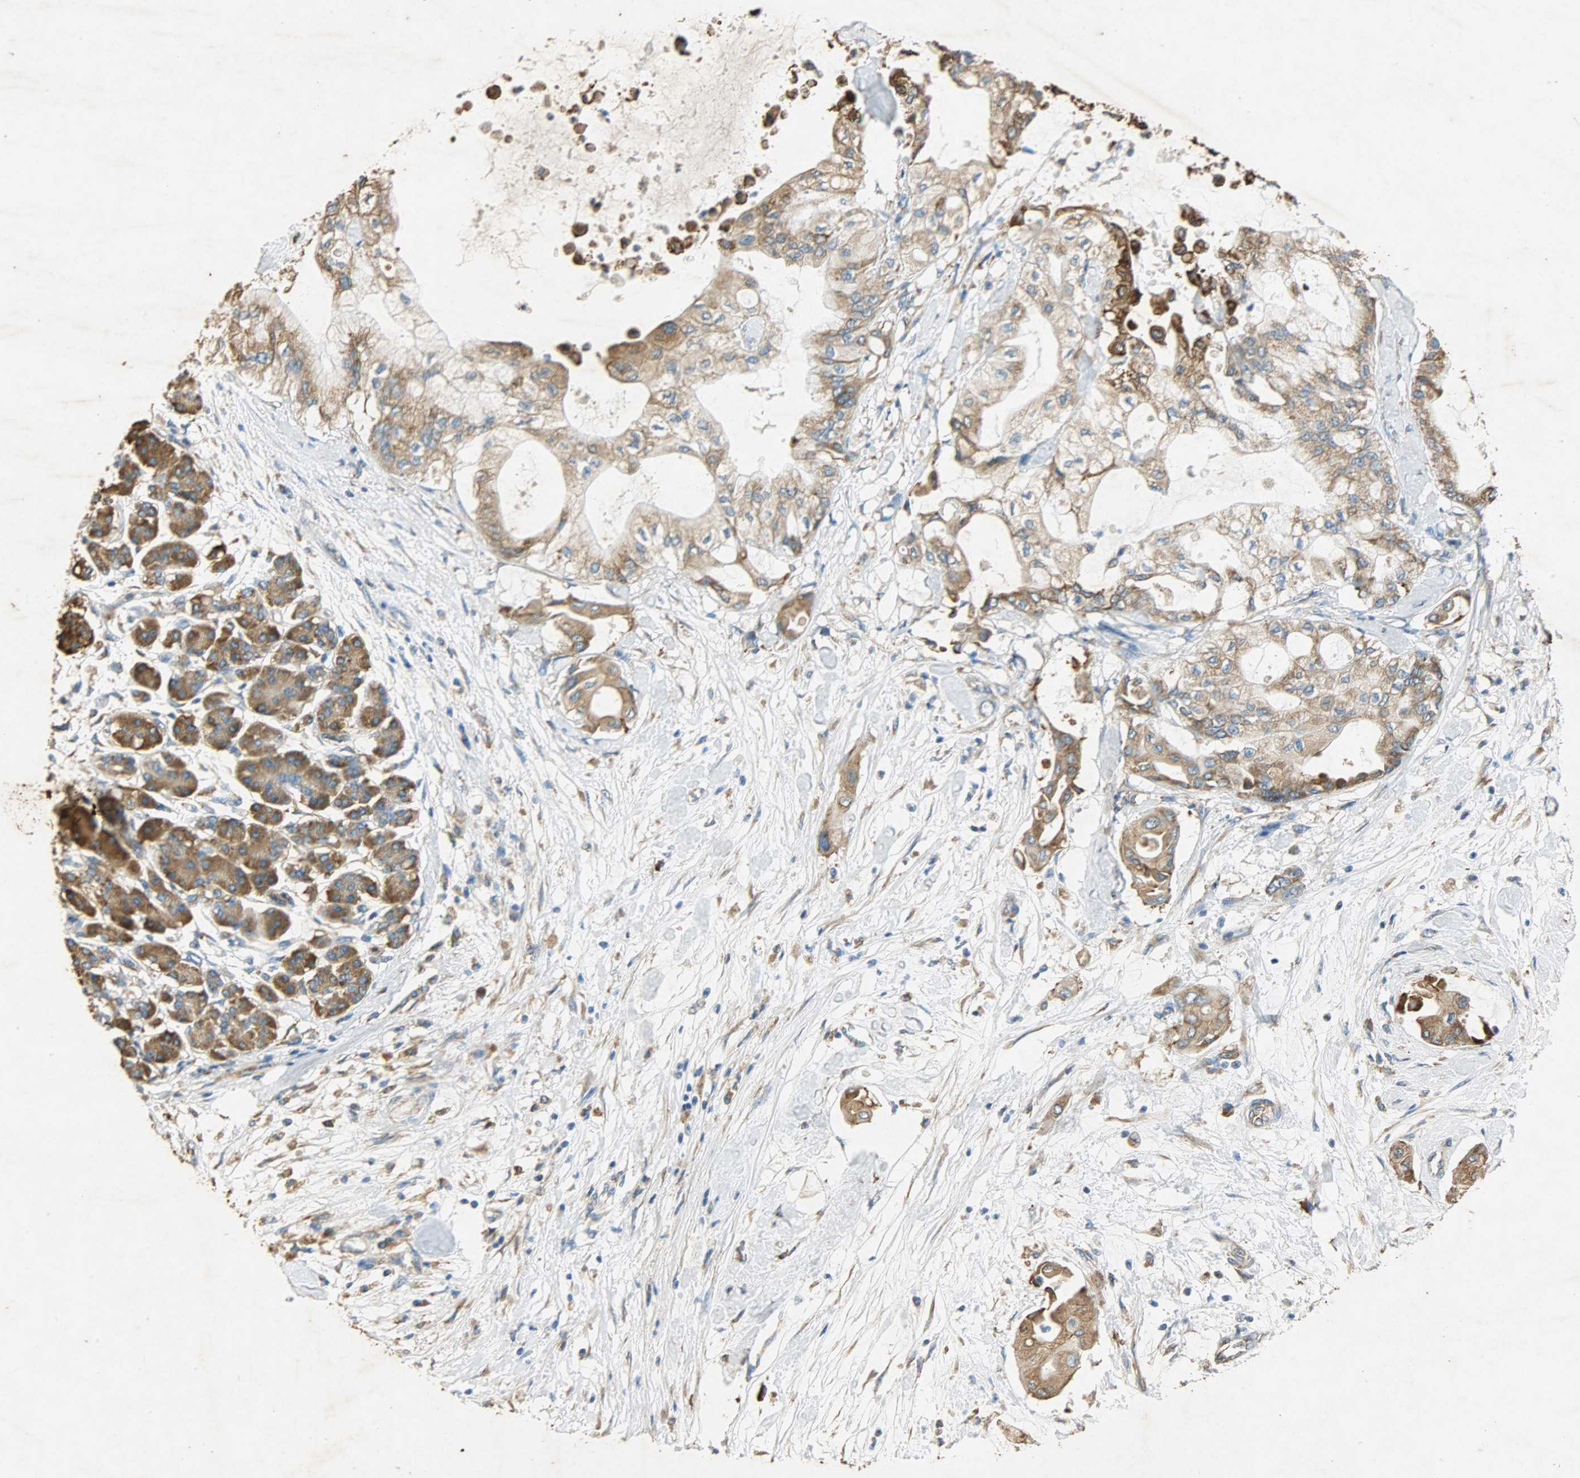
{"staining": {"intensity": "moderate", "quantity": ">75%", "location": "cytoplasmic/membranous"}, "tissue": "pancreatic cancer", "cell_type": "Tumor cells", "image_type": "cancer", "snomed": [{"axis": "morphology", "description": "Adenocarcinoma, NOS"}, {"axis": "morphology", "description": "Adenocarcinoma, metastatic, NOS"}, {"axis": "topography", "description": "Lymph node"}, {"axis": "topography", "description": "Pancreas"}, {"axis": "topography", "description": "Duodenum"}], "caption": "Immunohistochemistry (IHC) (DAB (3,3'-diaminobenzidine)) staining of adenocarcinoma (pancreatic) reveals moderate cytoplasmic/membranous protein expression in approximately >75% of tumor cells.", "gene": "HSPA5", "patient": {"sex": "female", "age": 64}}